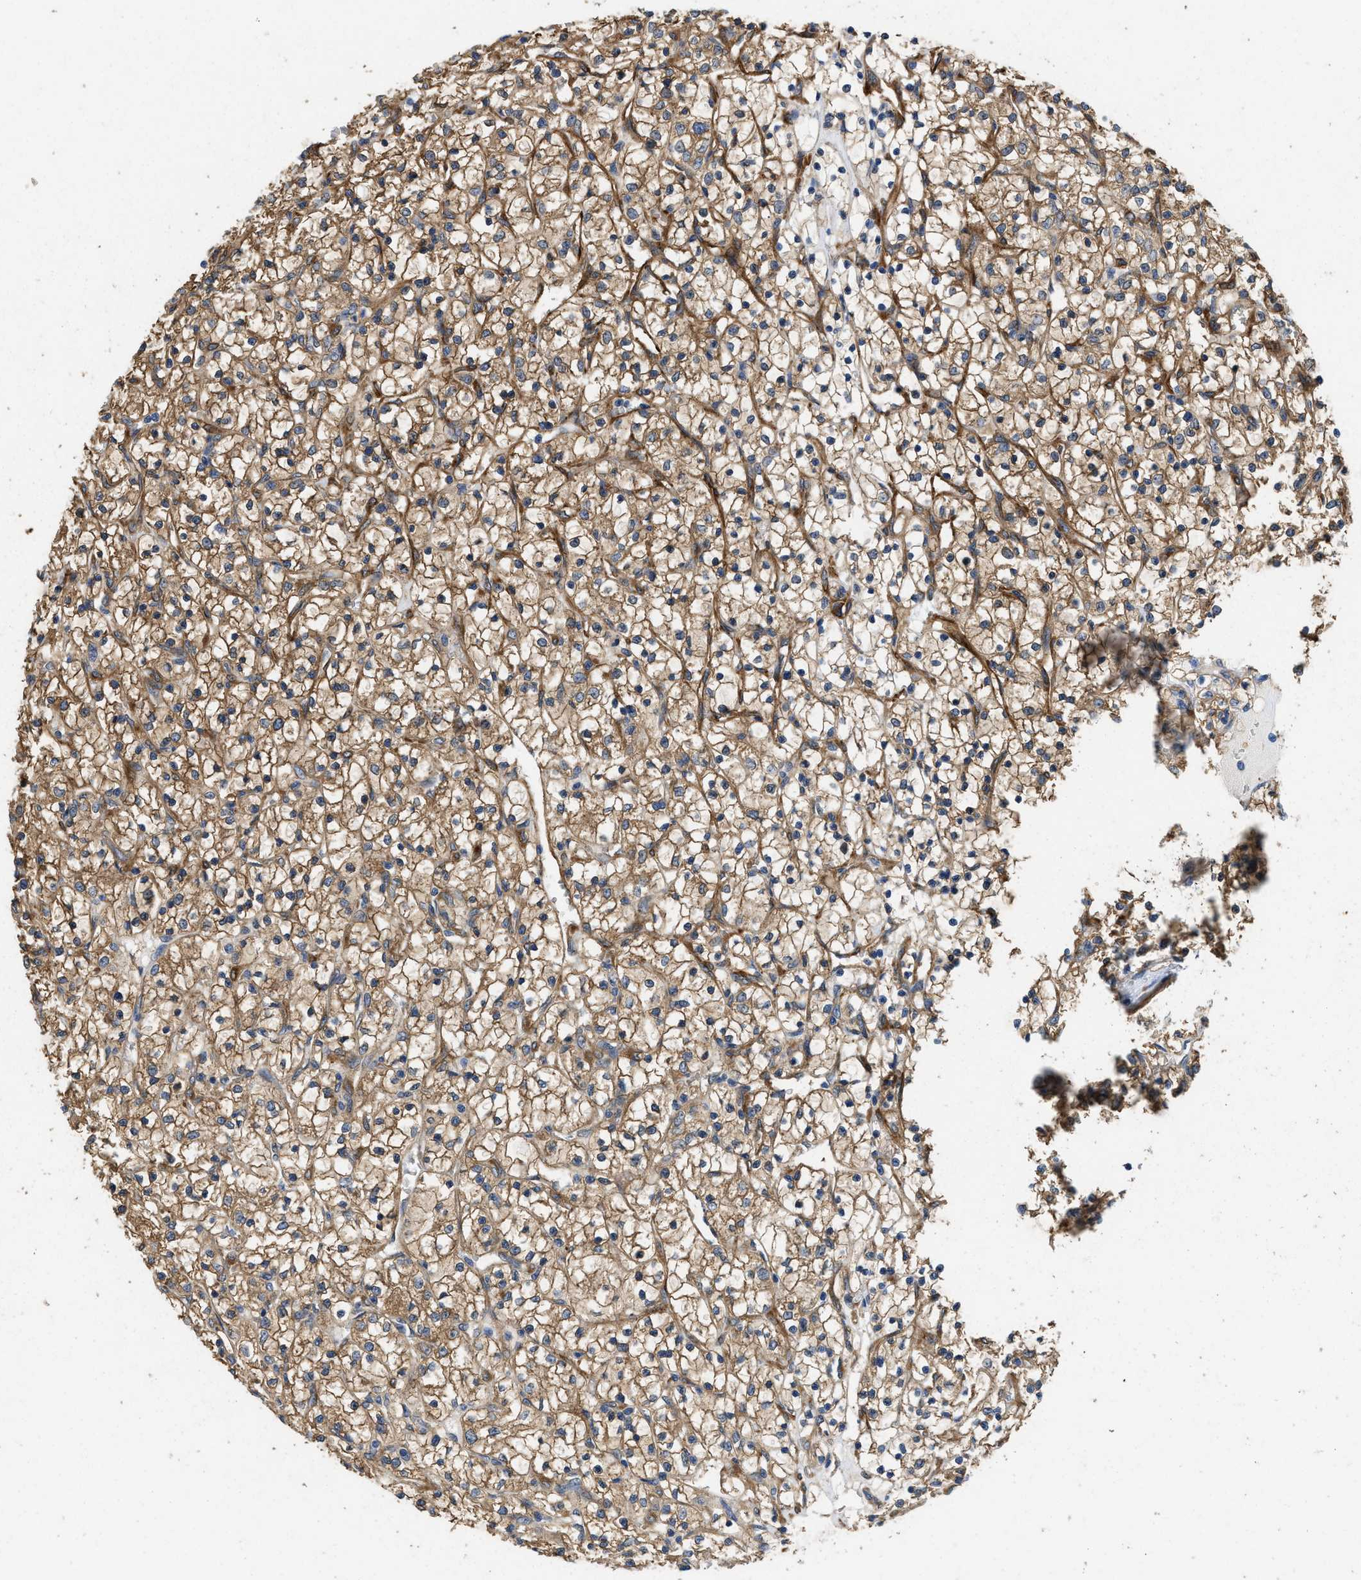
{"staining": {"intensity": "moderate", "quantity": ">75%", "location": "cytoplasmic/membranous"}, "tissue": "renal cancer", "cell_type": "Tumor cells", "image_type": "cancer", "snomed": [{"axis": "morphology", "description": "Adenocarcinoma, NOS"}, {"axis": "topography", "description": "Kidney"}], "caption": "Protein staining demonstrates moderate cytoplasmic/membranous expression in about >75% of tumor cells in renal adenocarcinoma.", "gene": "RAPH1", "patient": {"sex": "female", "age": 69}}